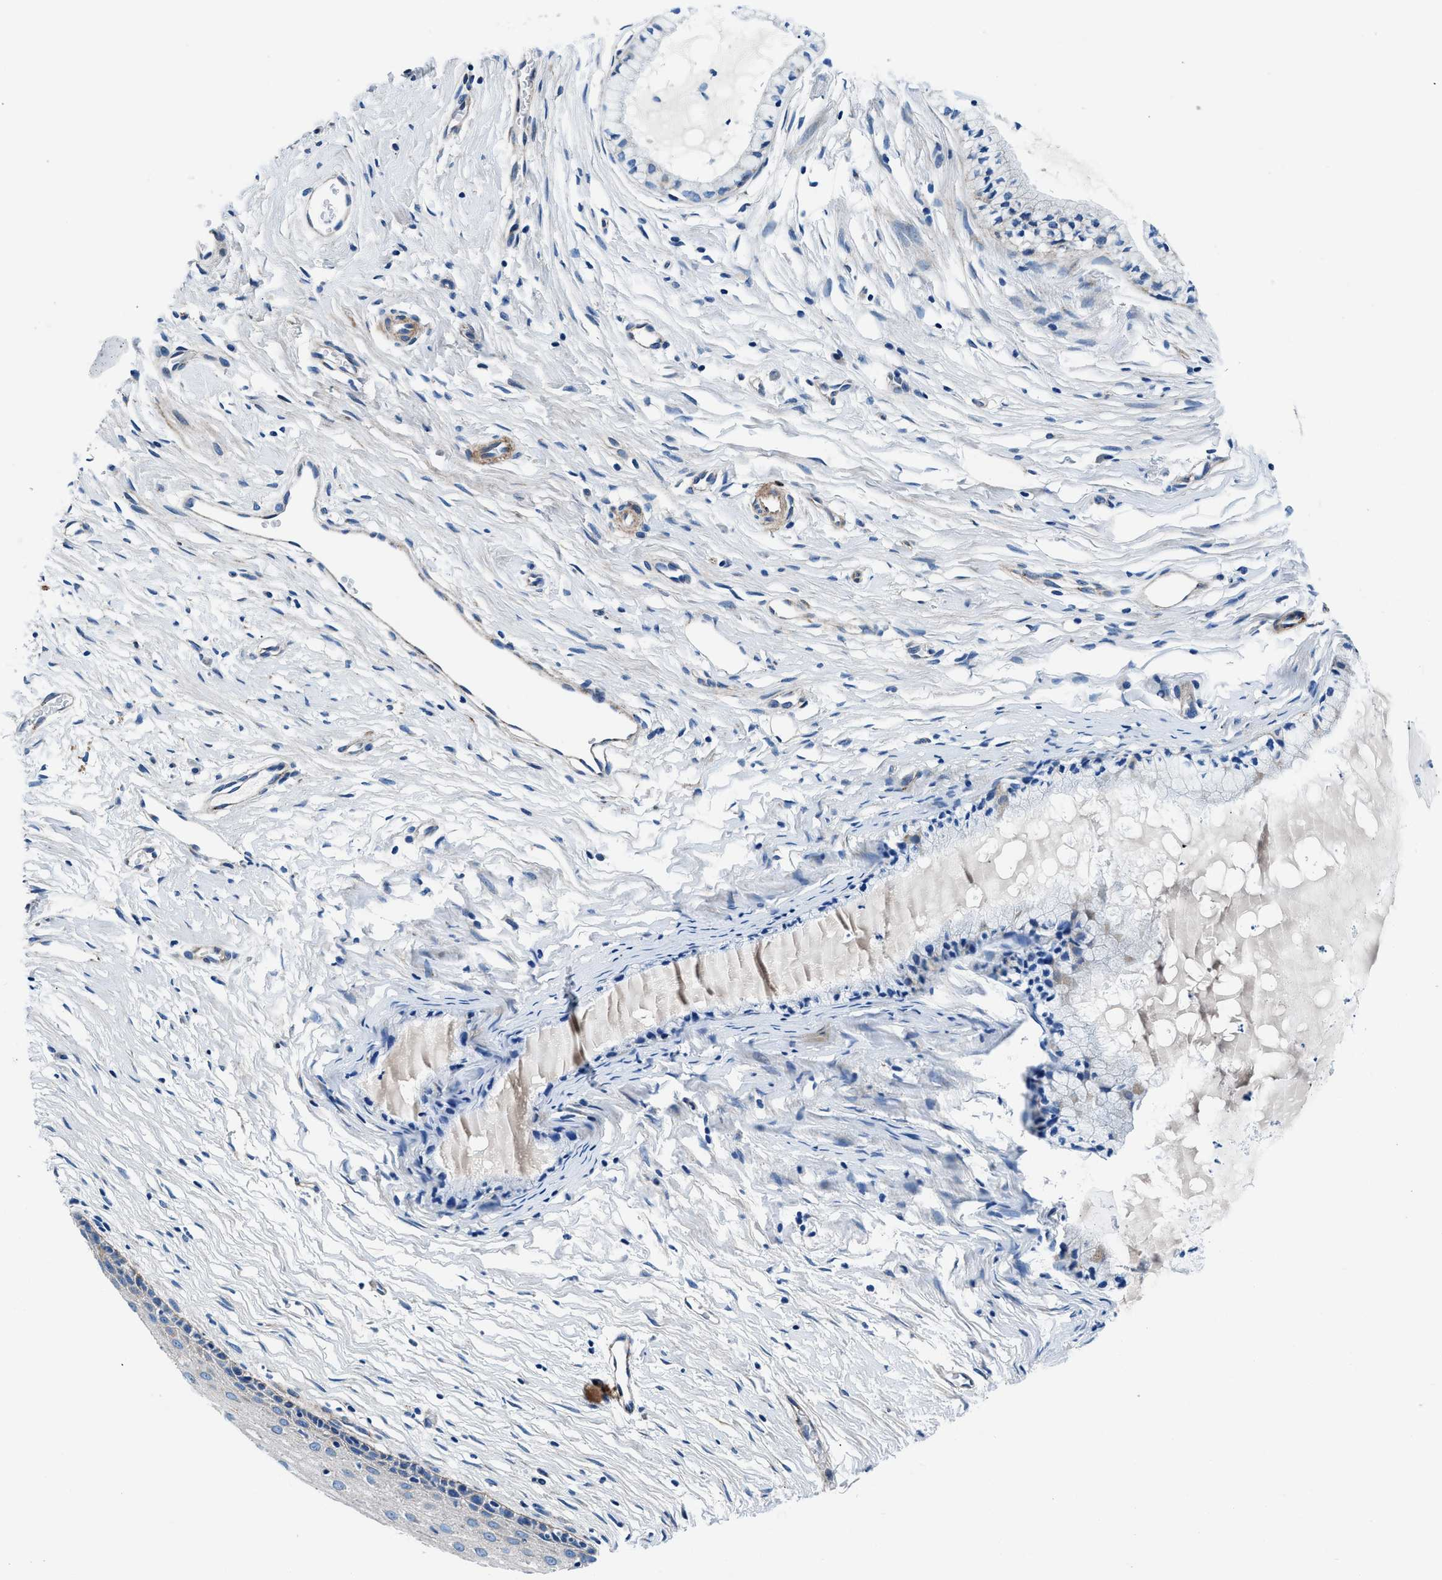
{"staining": {"intensity": "negative", "quantity": "none", "location": "none"}, "tissue": "cervix", "cell_type": "Glandular cells", "image_type": "normal", "snomed": [{"axis": "morphology", "description": "Normal tissue, NOS"}, {"axis": "topography", "description": "Cervix"}], "caption": "DAB immunohistochemical staining of normal cervix shows no significant staining in glandular cells. Brightfield microscopy of immunohistochemistry stained with DAB (brown) and hematoxylin (blue), captured at high magnification.", "gene": "DAG1", "patient": {"sex": "female", "age": 46}}